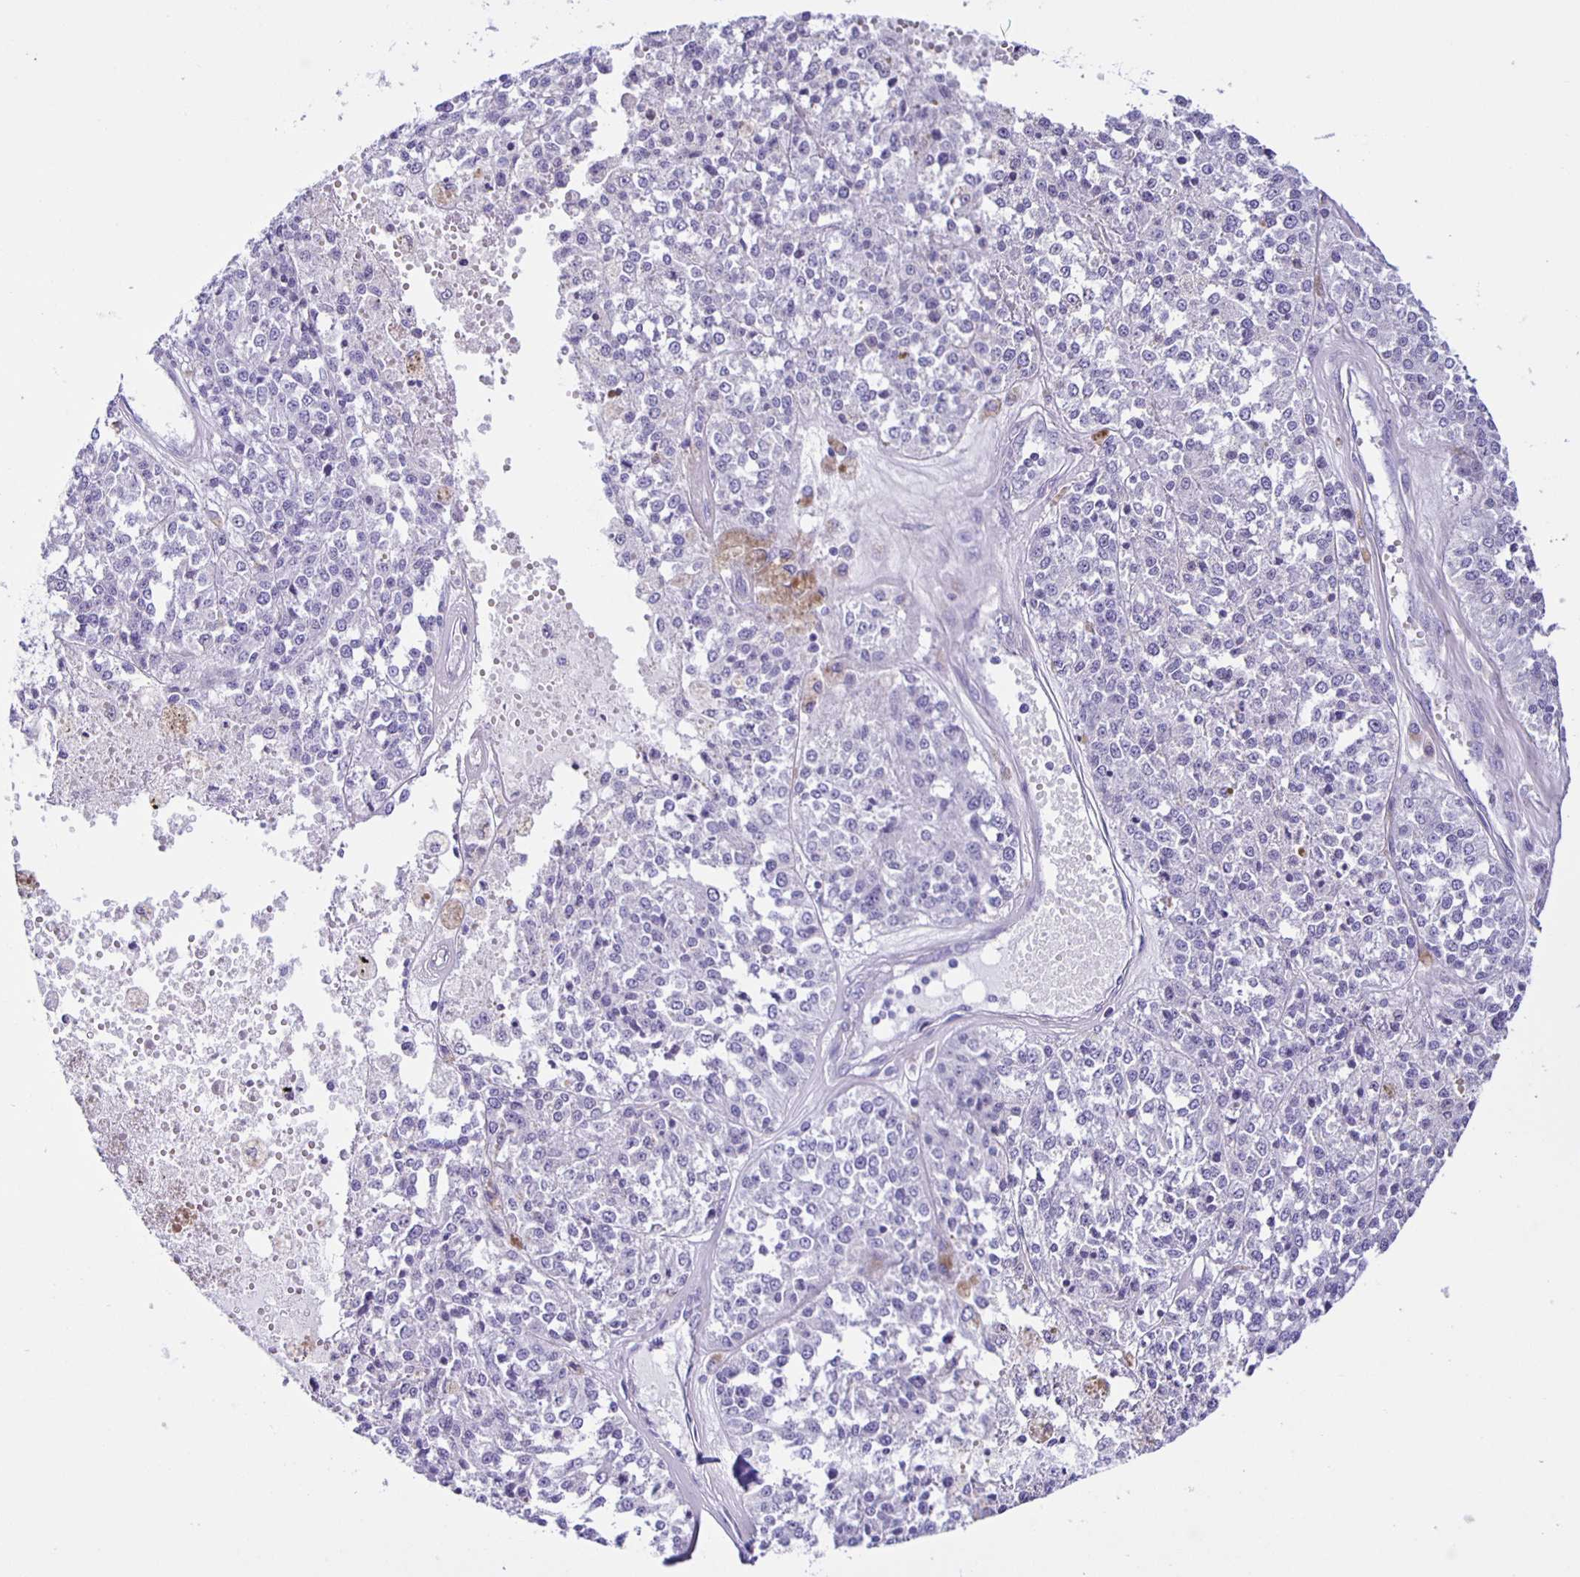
{"staining": {"intensity": "negative", "quantity": "none", "location": "none"}, "tissue": "melanoma", "cell_type": "Tumor cells", "image_type": "cancer", "snomed": [{"axis": "morphology", "description": "Malignant melanoma, Metastatic site"}, {"axis": "topography", "description": "Lymph node"}], "caption": "IHC of malignant melanoma (metastatic site) shows no positivity in tumor cells.", "gene": "AQP6", "patient": {"sex": "female", "age": 64}}